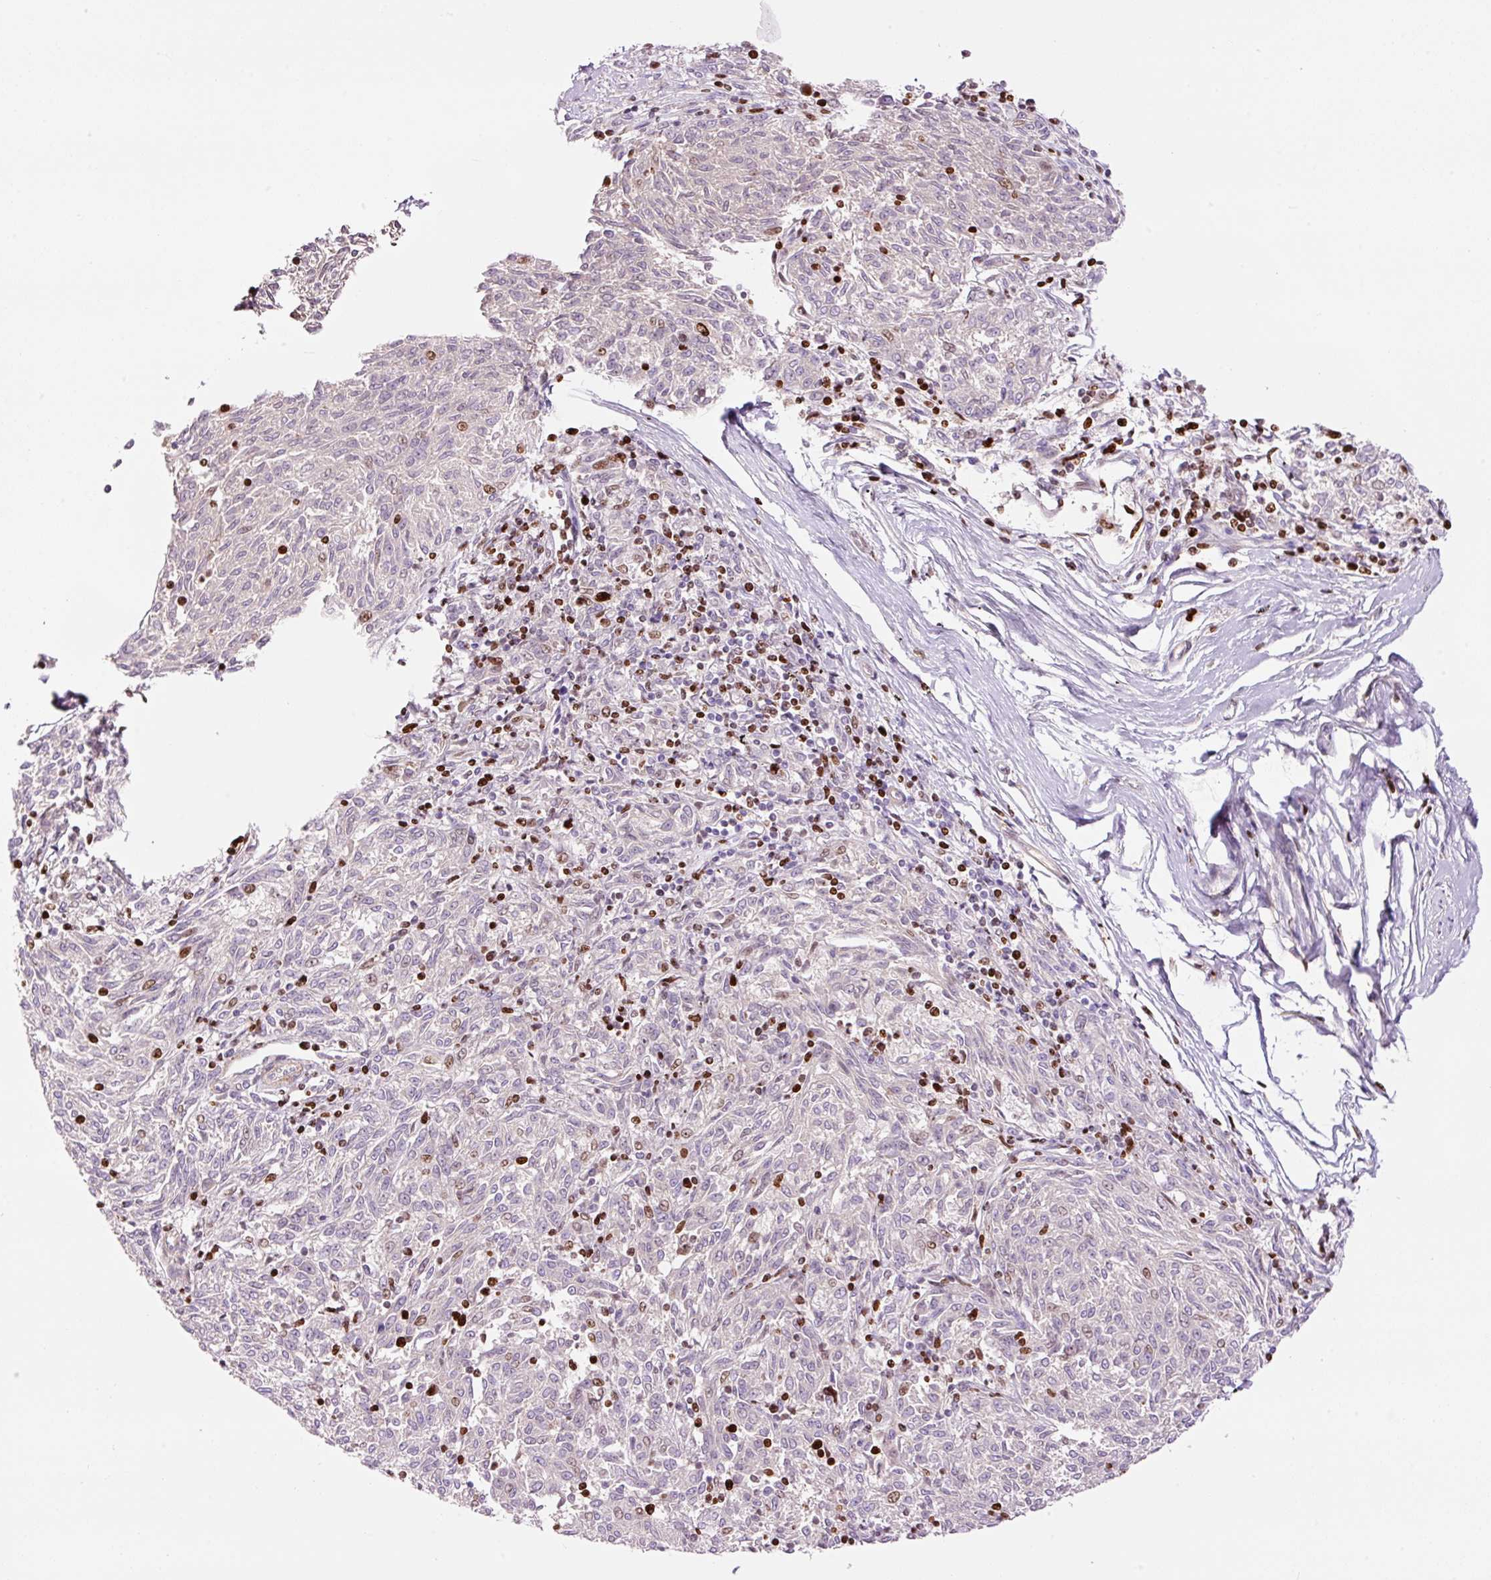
{"staining": {"intensity": "weak", "quantity": "<25%", "location": "nuclear"}, "tissue": "melanoma", "cell_type": "Tumor cells", "image_type": "cancer", "snomed": [{"axis": "morphology", "description": "Malignant melanoma, NOS"}, {"axis": "topography", "description": "Skin"}], "caption": "Immunohistochemical staining of human malignant melanoma reveals no significant expression in tumor cells.", "gene": "TMEM8B", "patient": {"sex": "female", "age": 72}}